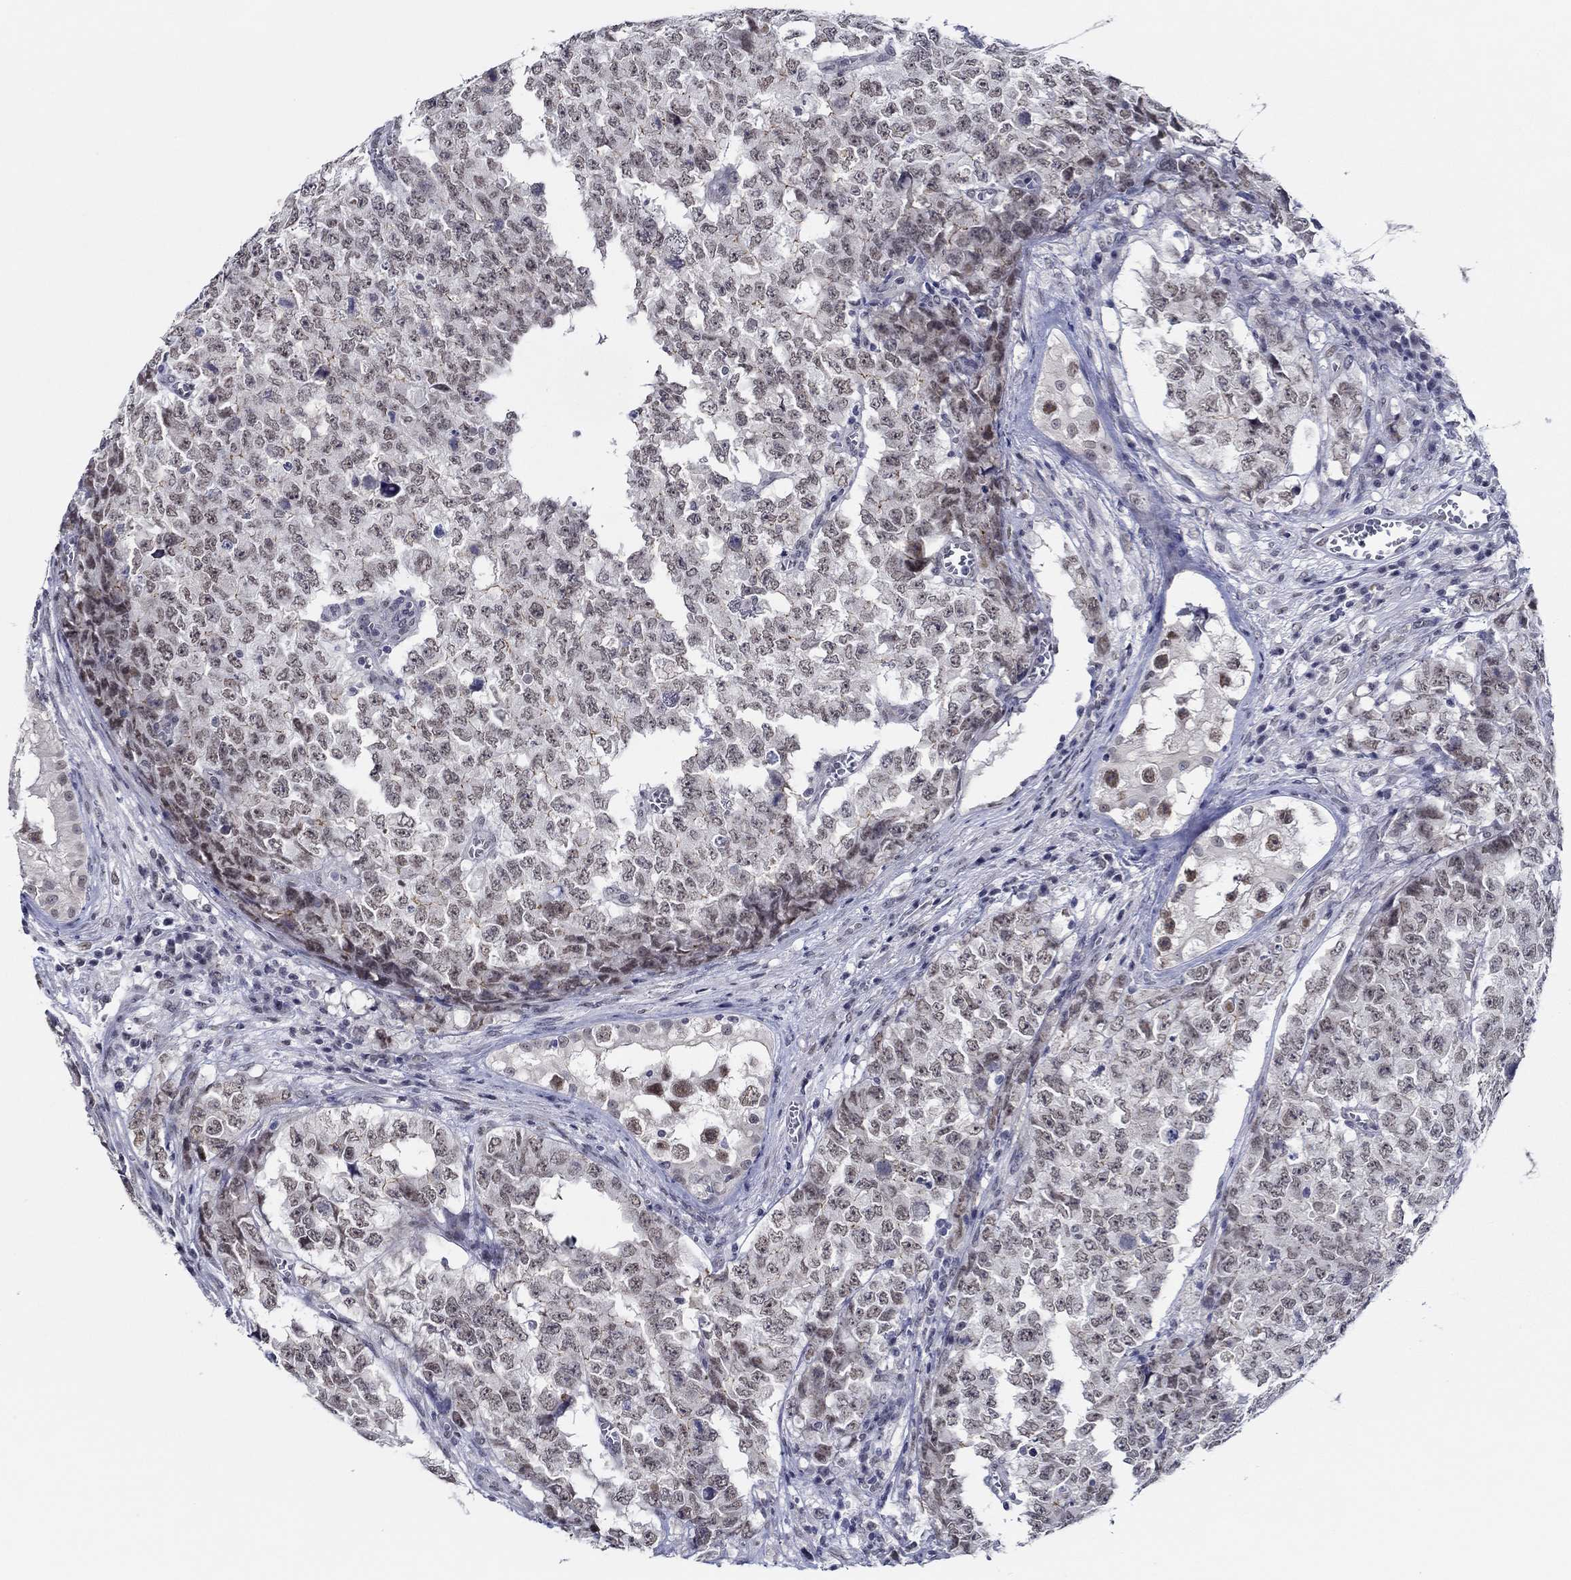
{"staining": {"intensity": "weak", "quantity": "25%-75%", "location": "nuclear"}, "tissue": "testis cancer", "cell_type": "Tumor cells", "image_type": "cancer", "snomed": [{"axis": "morphology", "description": "Carcinoma, Embryonal, NOS"}, {"axis": "topography", "description": "Testis"}], "caption": "Testis embryonal carcinoma stained with a brown dye shows weak nuclear positive staining in about 25%-75% of tumor cells.", "gene": "SLC34A1", "patient": {"sex": "male", "age": 23}}